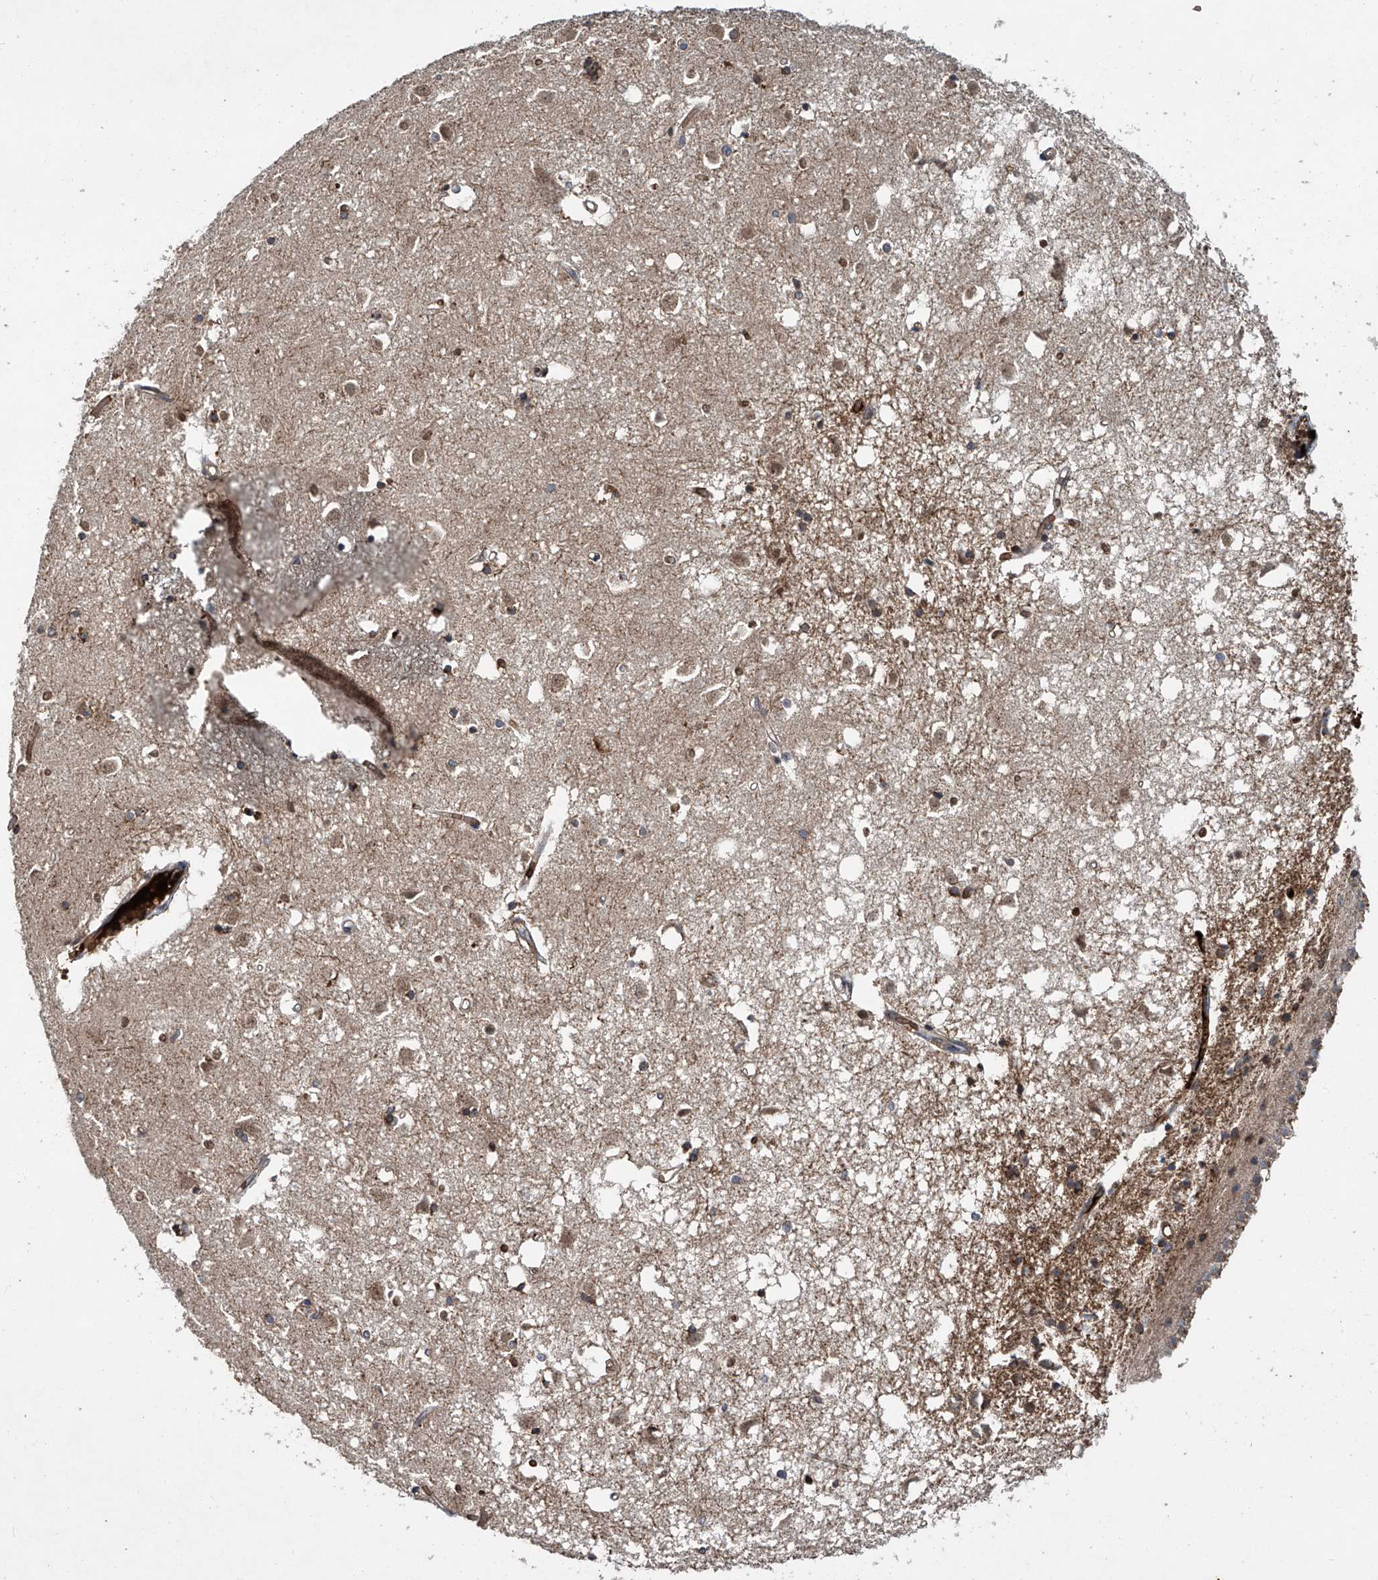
{"staining": {"intensity": "moderate", "quantity": "25%-75%", "location": "cytoplasmic/membranous,nuclear"}, "tissue": "caudate", "cell_type": "Glial cells", "image_type": "normal", "snomed": [{"axis": "morphology", "description": "Normal tissue, NOS"}, {"axis": "topography", "description": "Lateral ventricle wall"}], "caption": "The micrograph reveals staining of unremarkable caudate, revealing moderate cytoplasmic/membranous,nuclear protein positivity (brown color) within glial cells. Using DAB (3,3'-diaminobenzidine) (brown) and hematoxylin (blue) stains, captured at high magnification using brightfield microscopy.", "gene": "ZDHHC9", "patient": {"sex": "male", "age": 45}}